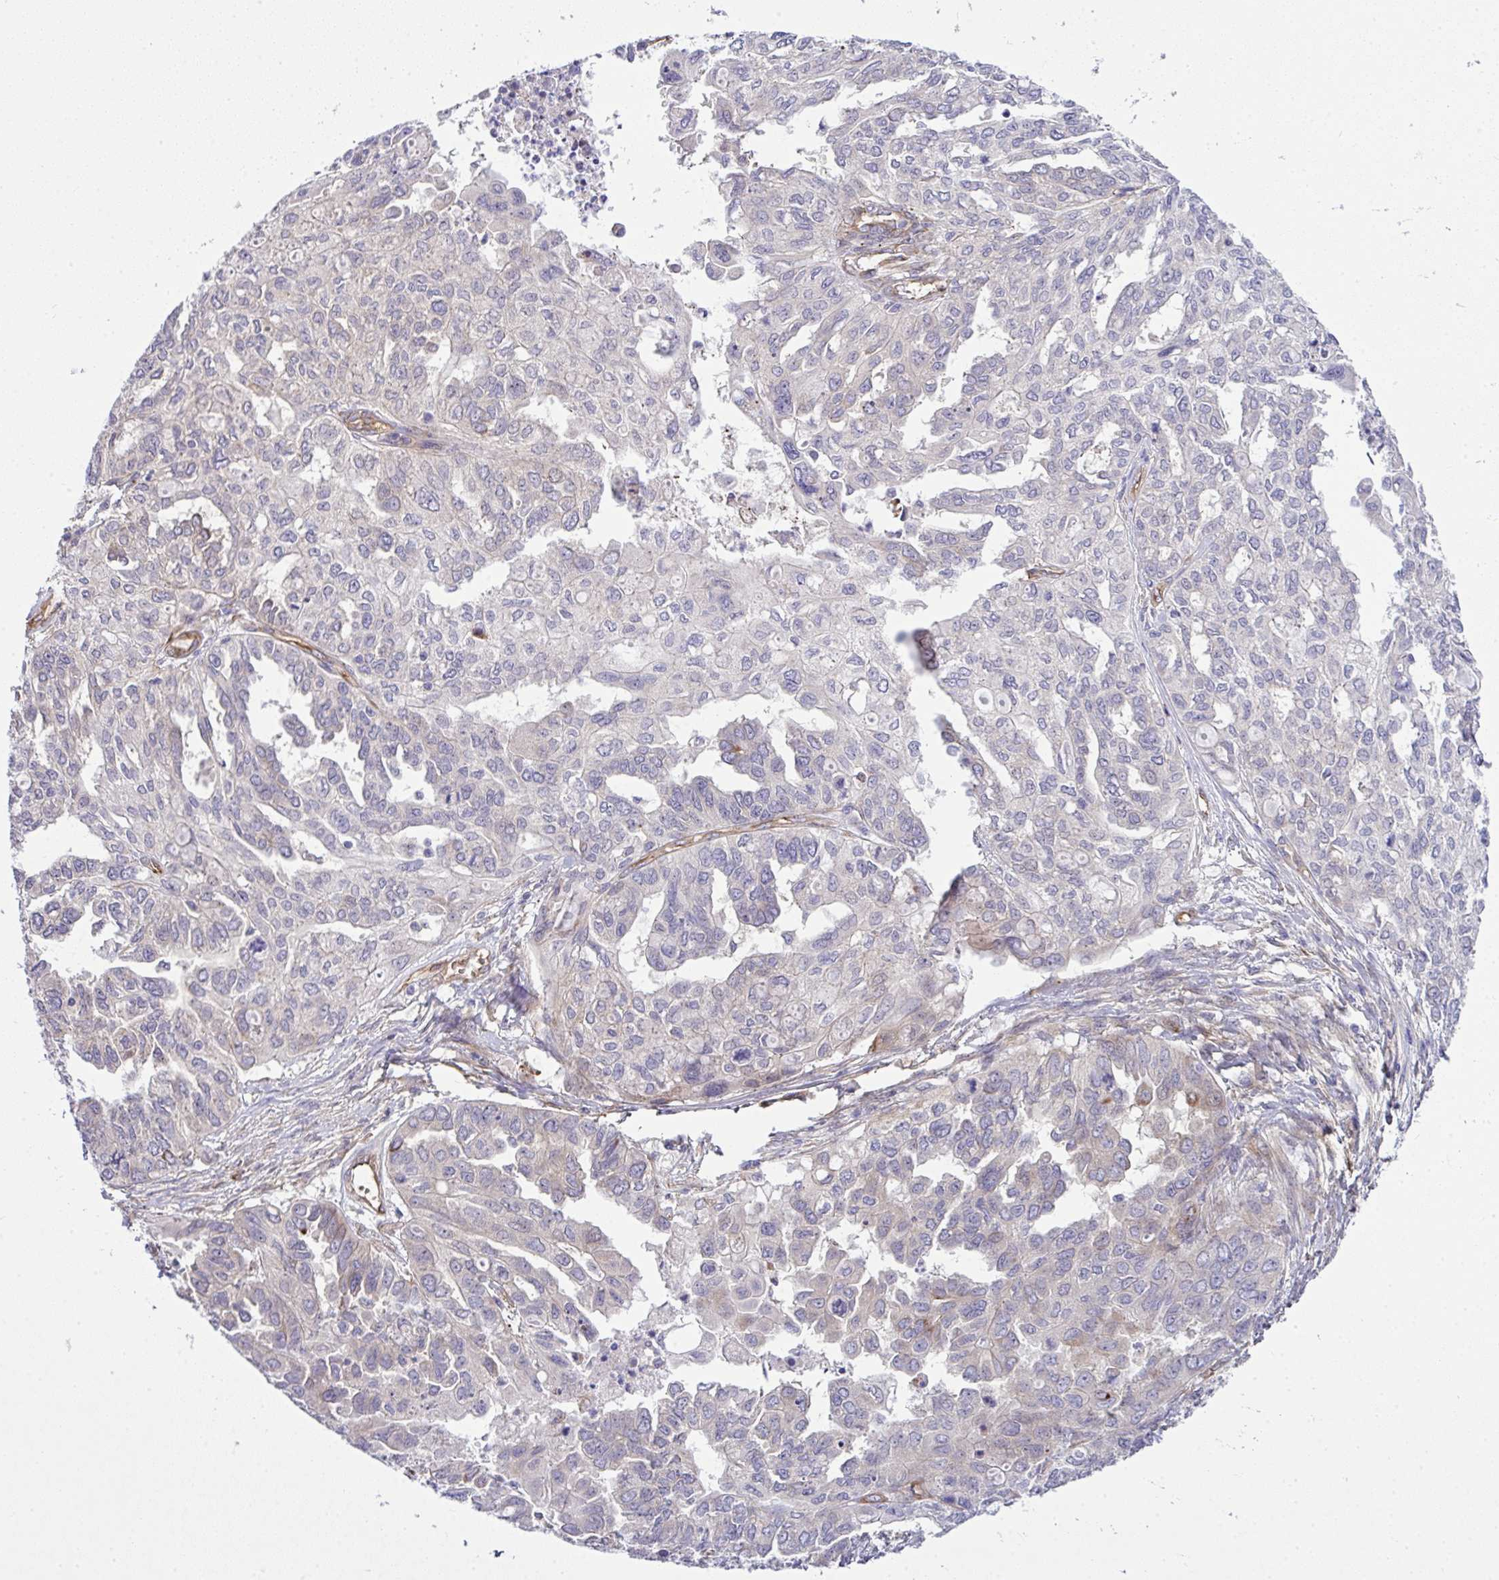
{"staining": {"intensity": "negative", "quantity": "none", "location": "none"}, "tissue": "ovarian cancer", "cell_type": "Tumor cells", "image_type": "cancer", "snomed": [{"axis": "morphology", "description": "Cystadenocarcinoma, serous, NOS"}, {"axis": "topography", "description": "Ovary"}], "caption": "The photomicrograph reveals no significant positivity in tumor cells of ovarian cancer.", "gene": "RSKR", "patient": {"sex": "female", "age": 53}}